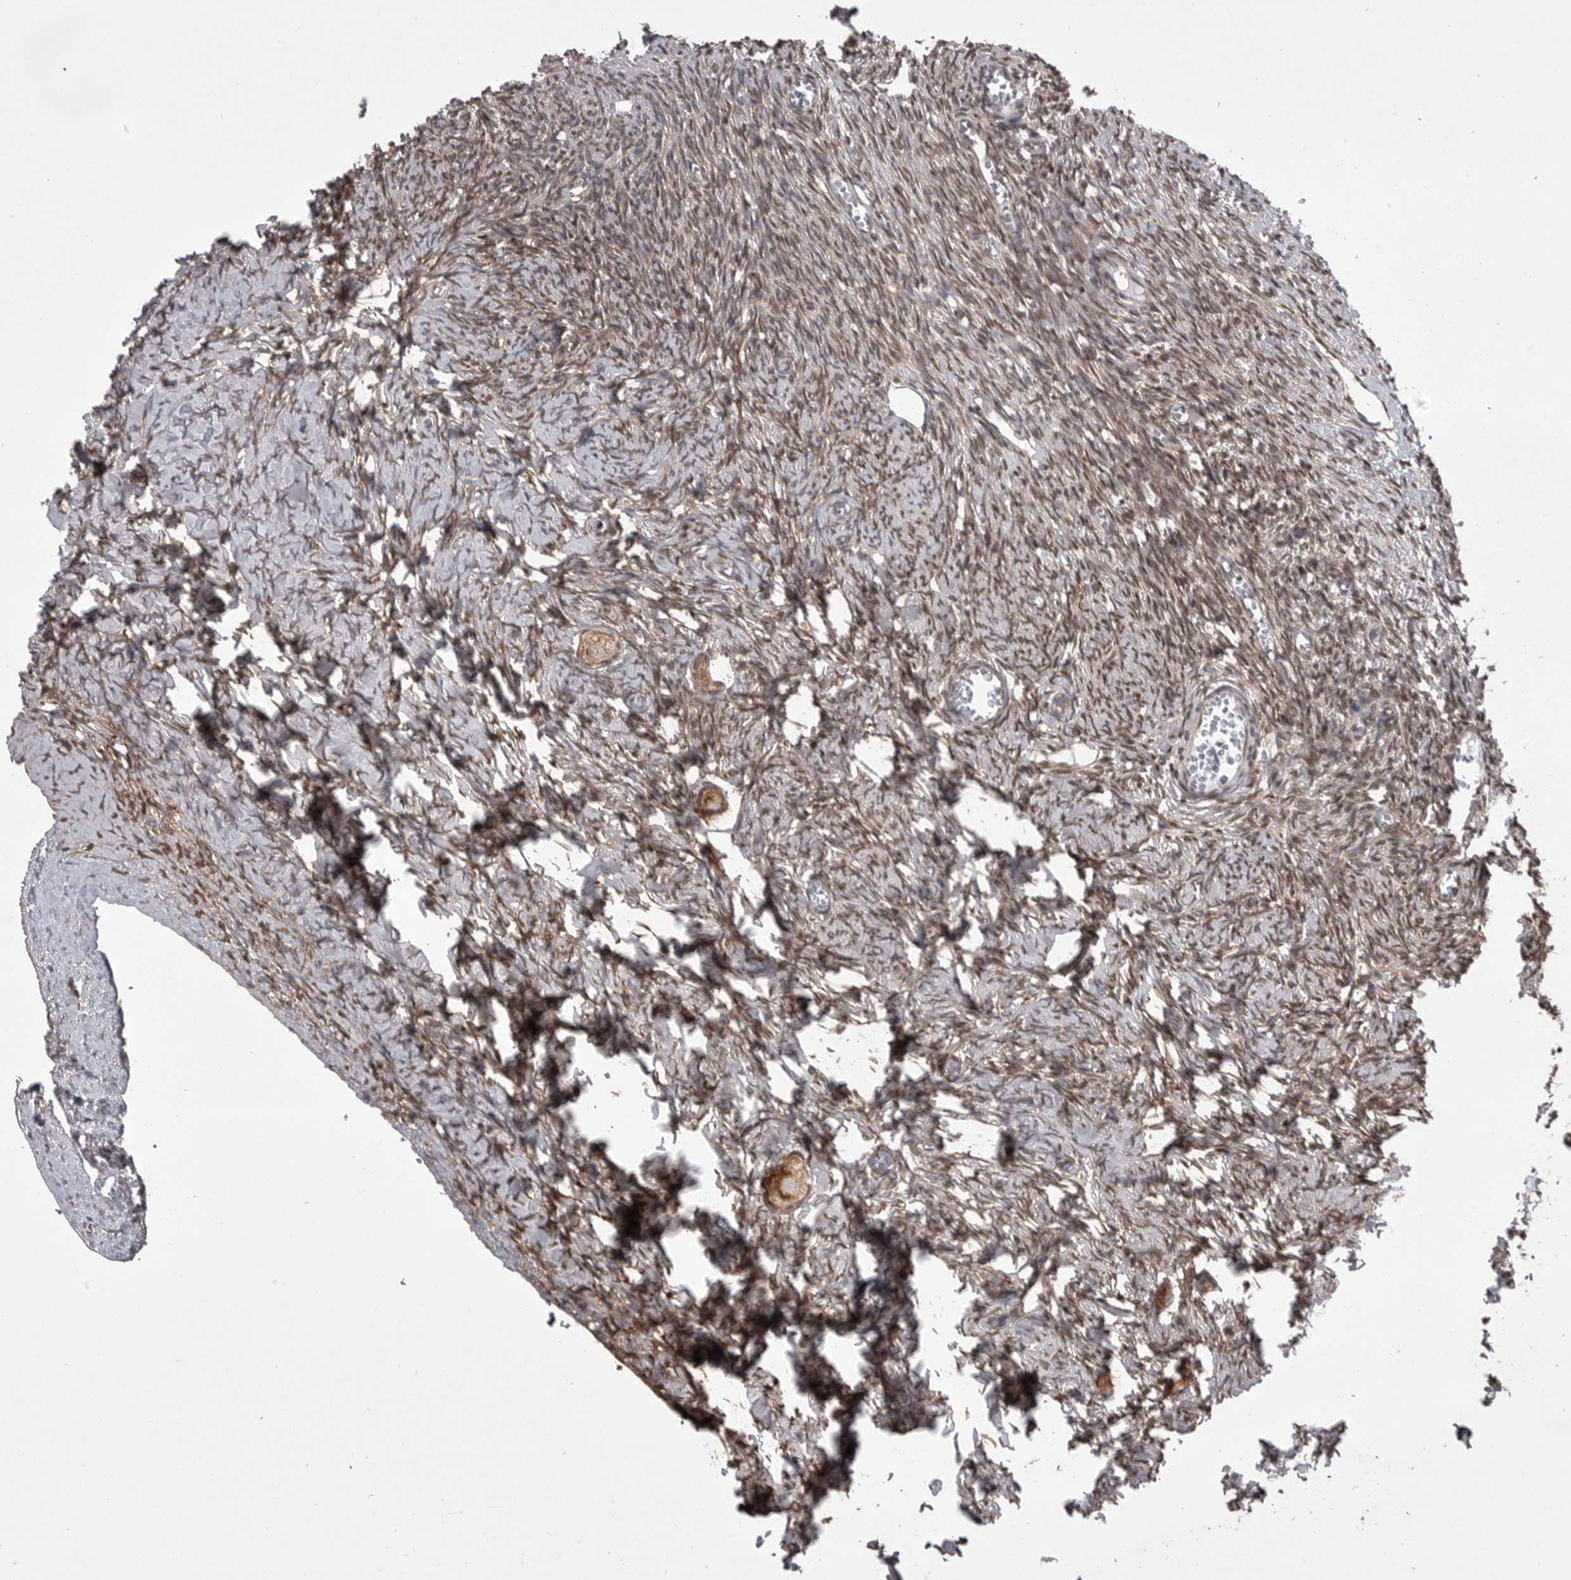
{"staining": {"intensity": "moderate", "quantity": ">75%", "location": "cytoplasmic/membranous"}, "tissue": "ovary", "cell_type": "Follicle cells", "image_type": "normal", "snomed": [{"axis": "morphology", "description": "Normal tissue, NOS"}, {"axis": "topography", "description": "Ovary"}], "caption": "Ovary was stained to show a protein in brown. There is medium levels of moderate cytoplasmic/membranous staining in approximately >75% of follicle cells. Using DAB (brown) and hematoxylin (blue) stains, captured at high magnification using brightfield microscopy.", "gene": "ABL1", "patient": {"sex": "female", "age": 27}}